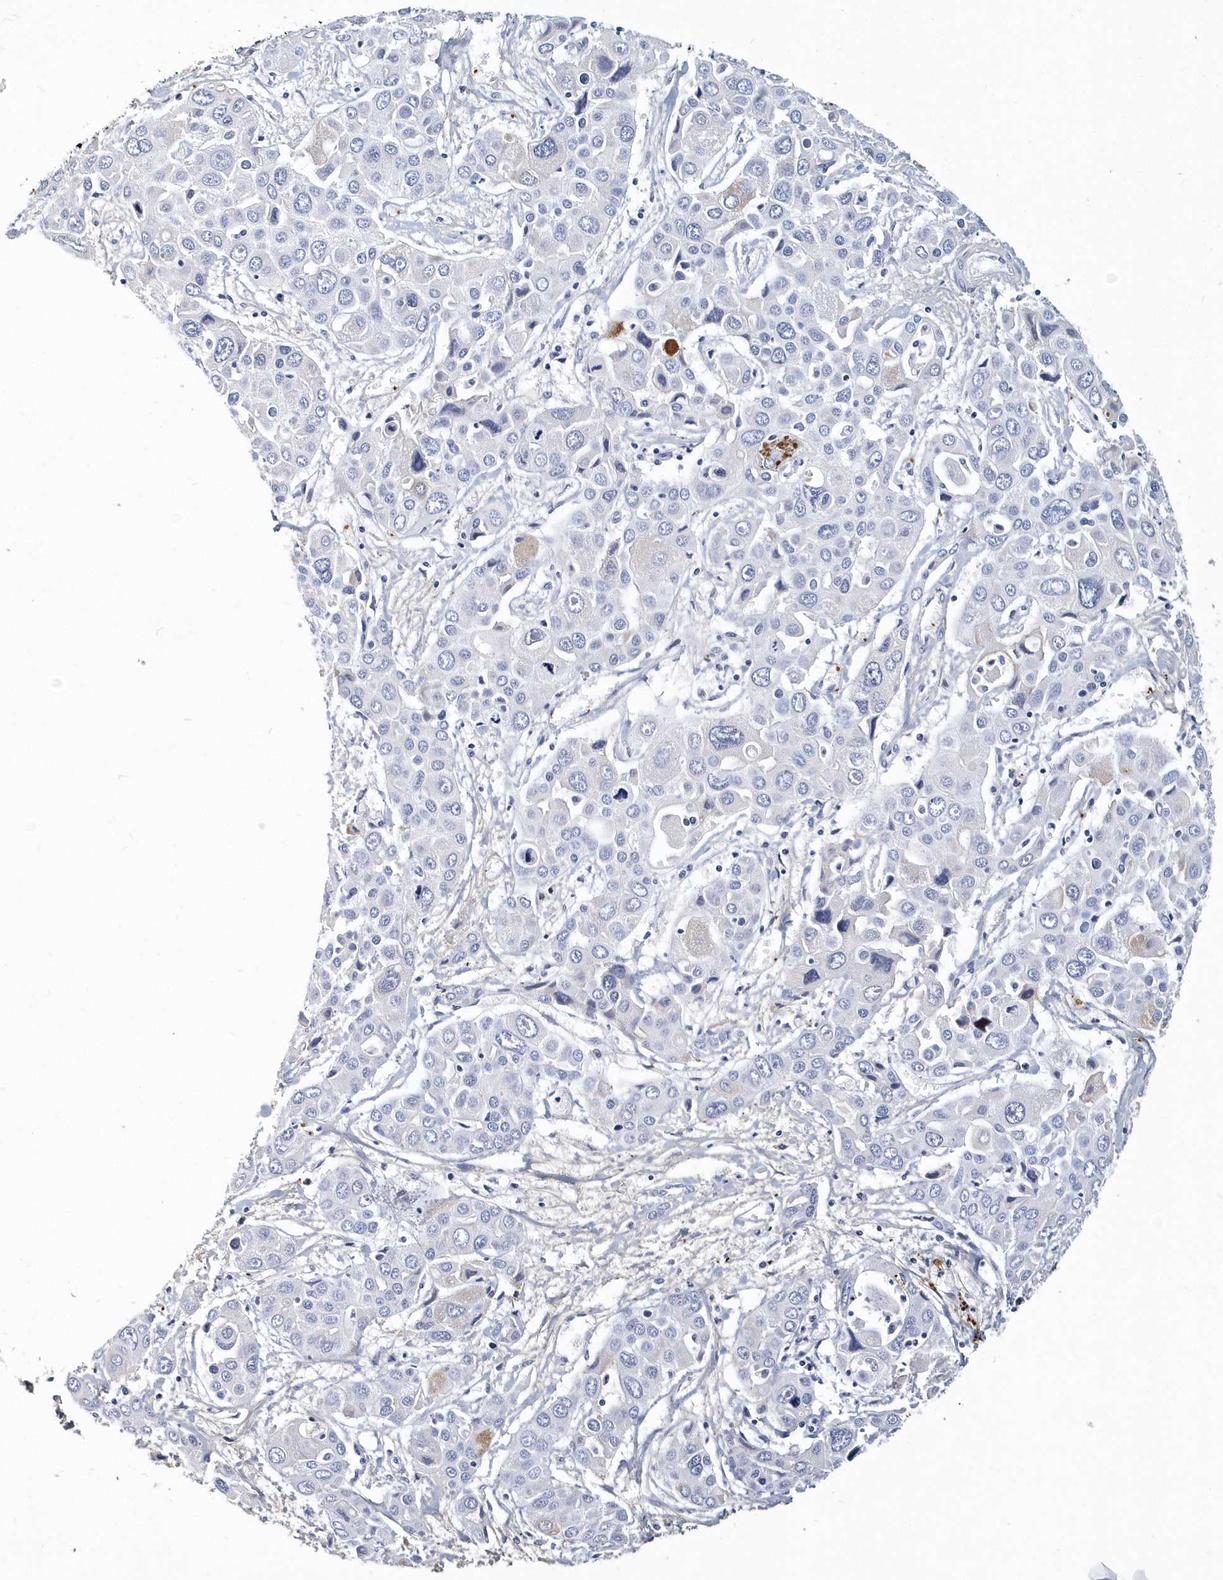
{"staining": {"intensity": "negative", "quantity": "none", "location": "none"}, "tissue": "liver cancer", "cell_type": "Tumor cells", "image_type": "cancer", "snomed": [{"axis": "morphology", "description": "Cholangiocarcinoma"}, {"axis": "topography", "description": "Liver"}], "caption": "Immunohistochemistry of human cholangiocarcinoma (liver) shows no staining in tumor cells.", "gene": "ITGA2B", "patient": {"sex": "male", "age": 67}}